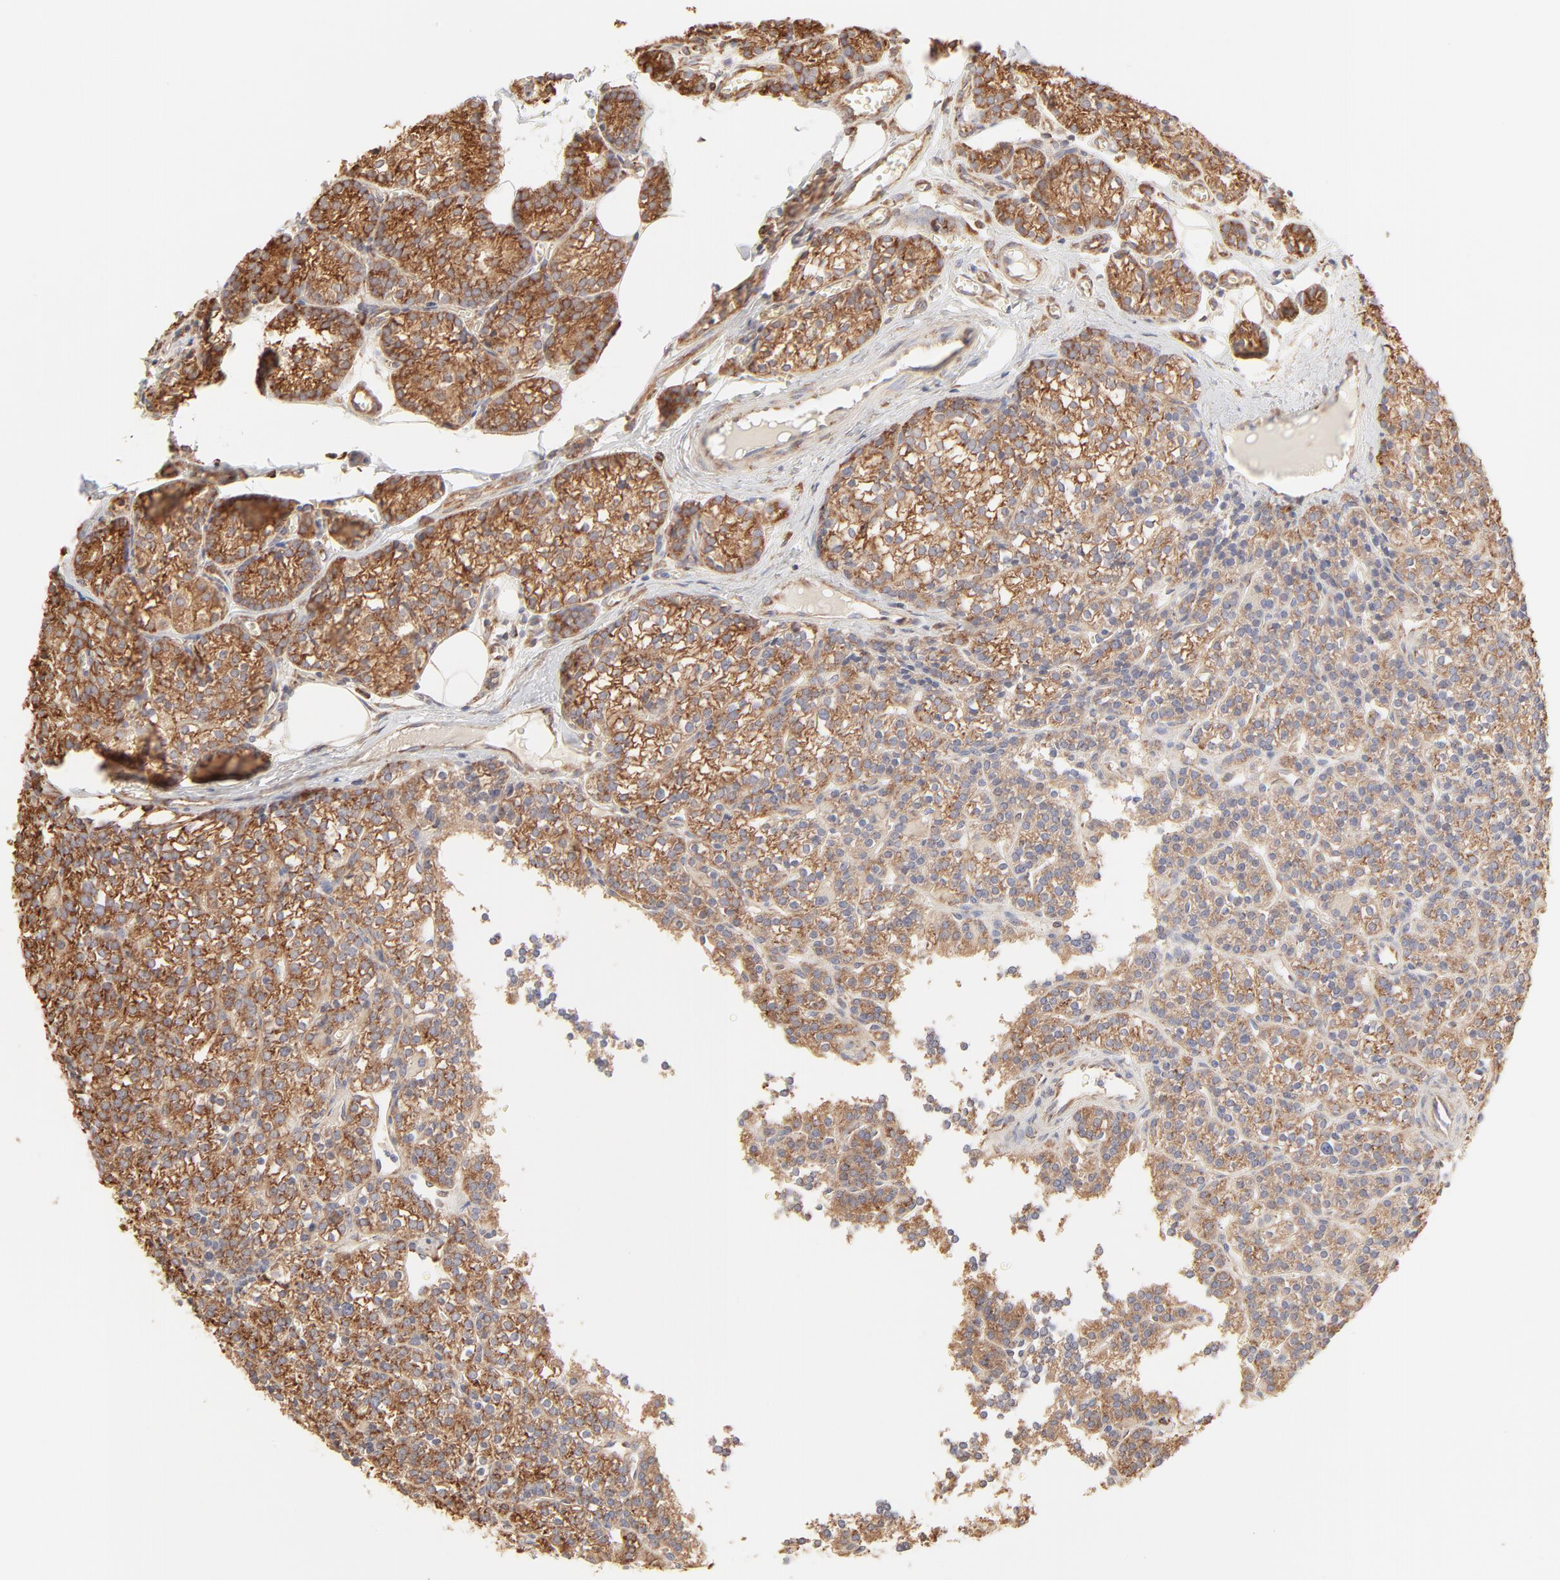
{"staining": {"intensity": "moderate", "quantity": ">75%", "location": "cytoplasmic/membranous"}, "tissue": "parathyroid gland", "cell_type": "Glandular cells", "image_type": "normal", "snomed": [{"axis": "morphology", "description": "Normal tissue, NOS"}, {"axis": "topography", "description": "Parathyroid gland"}], "caption": "Glandular cells exhibit medium levels of moderate cytoplasmic/membranous expression in approximately >75% of cells in normal human parathyroid gland. Immunohistochemistry (ihc) stains the protein of interest in brown and the nuclei are stained blue.", "gene": "RPS20", "patient": {"sex": "female", "age": 50}}